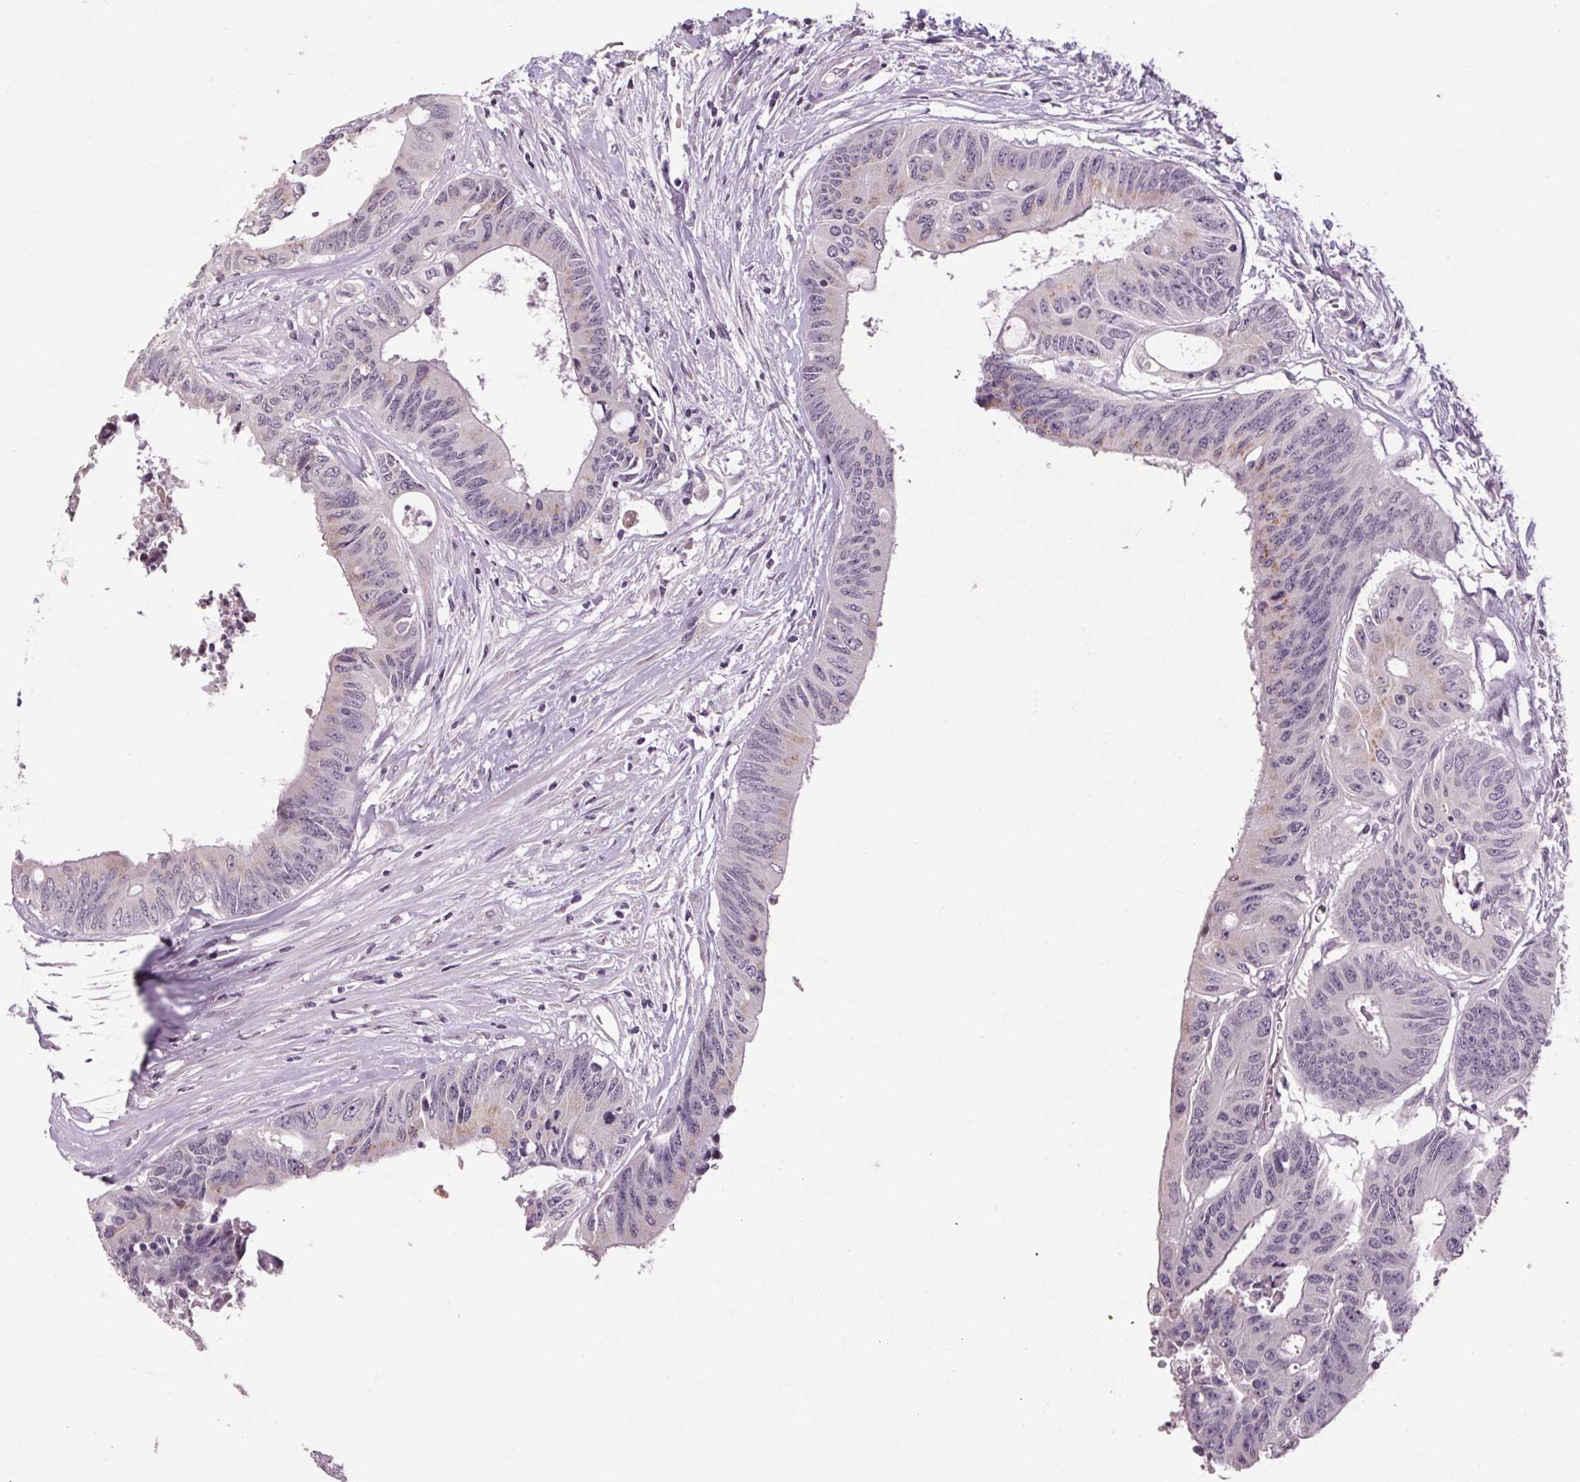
{"staining": {"intensity": "weak", "quantity": "<25%", "location": "cytoplasmic/membranous"}, "tissue": "colorectal cancer", "cell_type": "Tumor cells", "image_type": "cancer", "snomed": [{"axis": "morphology", "description": "Adenocarcinoma, NOS"}, {"axis": "topography", "description": "Rectum"}], "caption": "DAB immunohistochemical staining of colorectal cancer (adenocarcinoma) reveals no significant staining in tumor cells. Nuclei are stained in blue.", "gene": "POMC", "patient": {"sex": "male", "age": 59}}